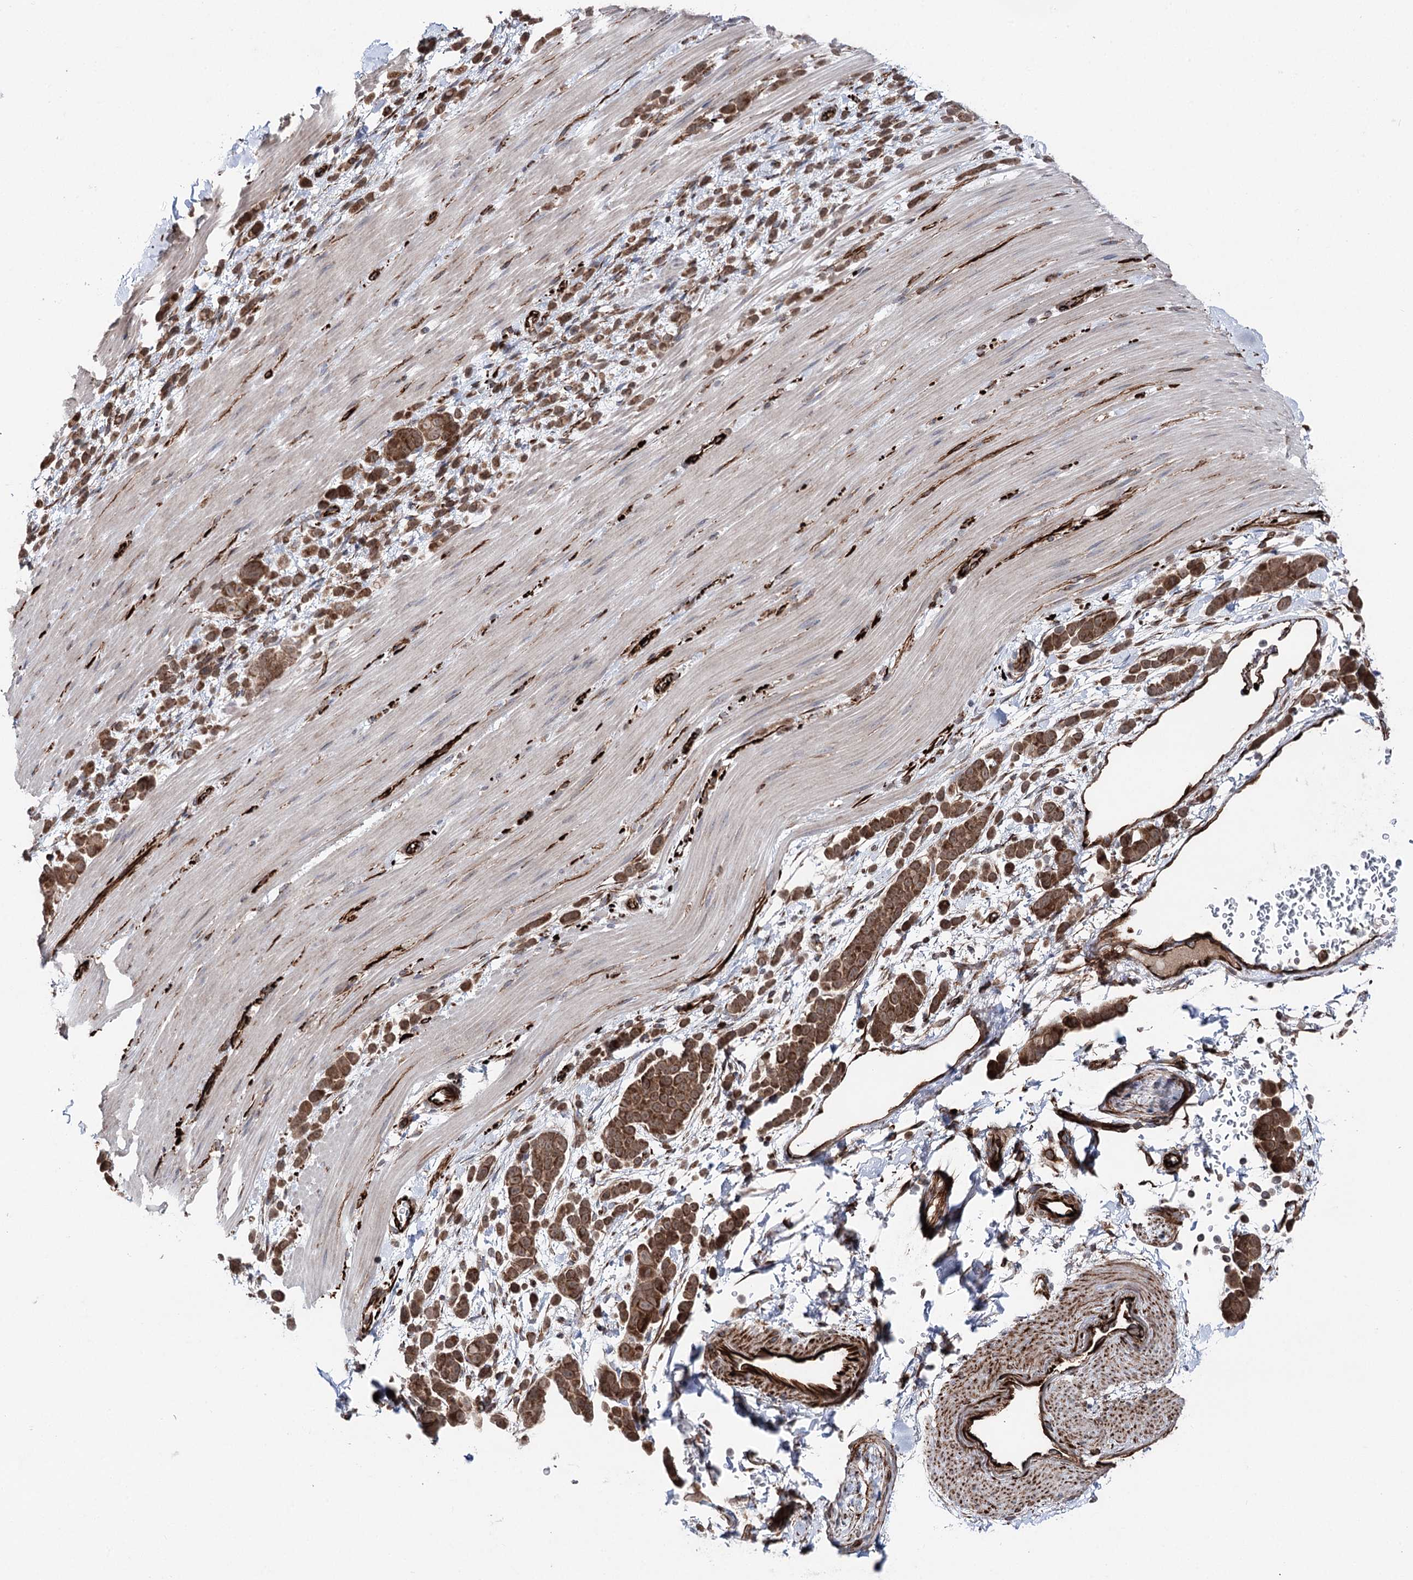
{"staining": {"intensity": "moderate", "quantity": ">75%", "location": "cytoplasmic/membranous"}, "tissue": "pancreatic cancer", "cell_type": "Tumor cells", "image_type": "cancer", "snomed": [{"axis": "morphology", "description": "Normal tissue, NOS"}, {"axis": "morphology", "description": "Adenocarcinoma, NOS"}, {"axis": "topography", "description": "Pancreas"}], "caption": "Protein expression by IHC shows moderate cytoplasmic/membranous expression in about >75% of tumor cells in adenocarcinoma (pancreatic).", "gene": "MIB1", "patient": {"sex": "female", "age": 64}}